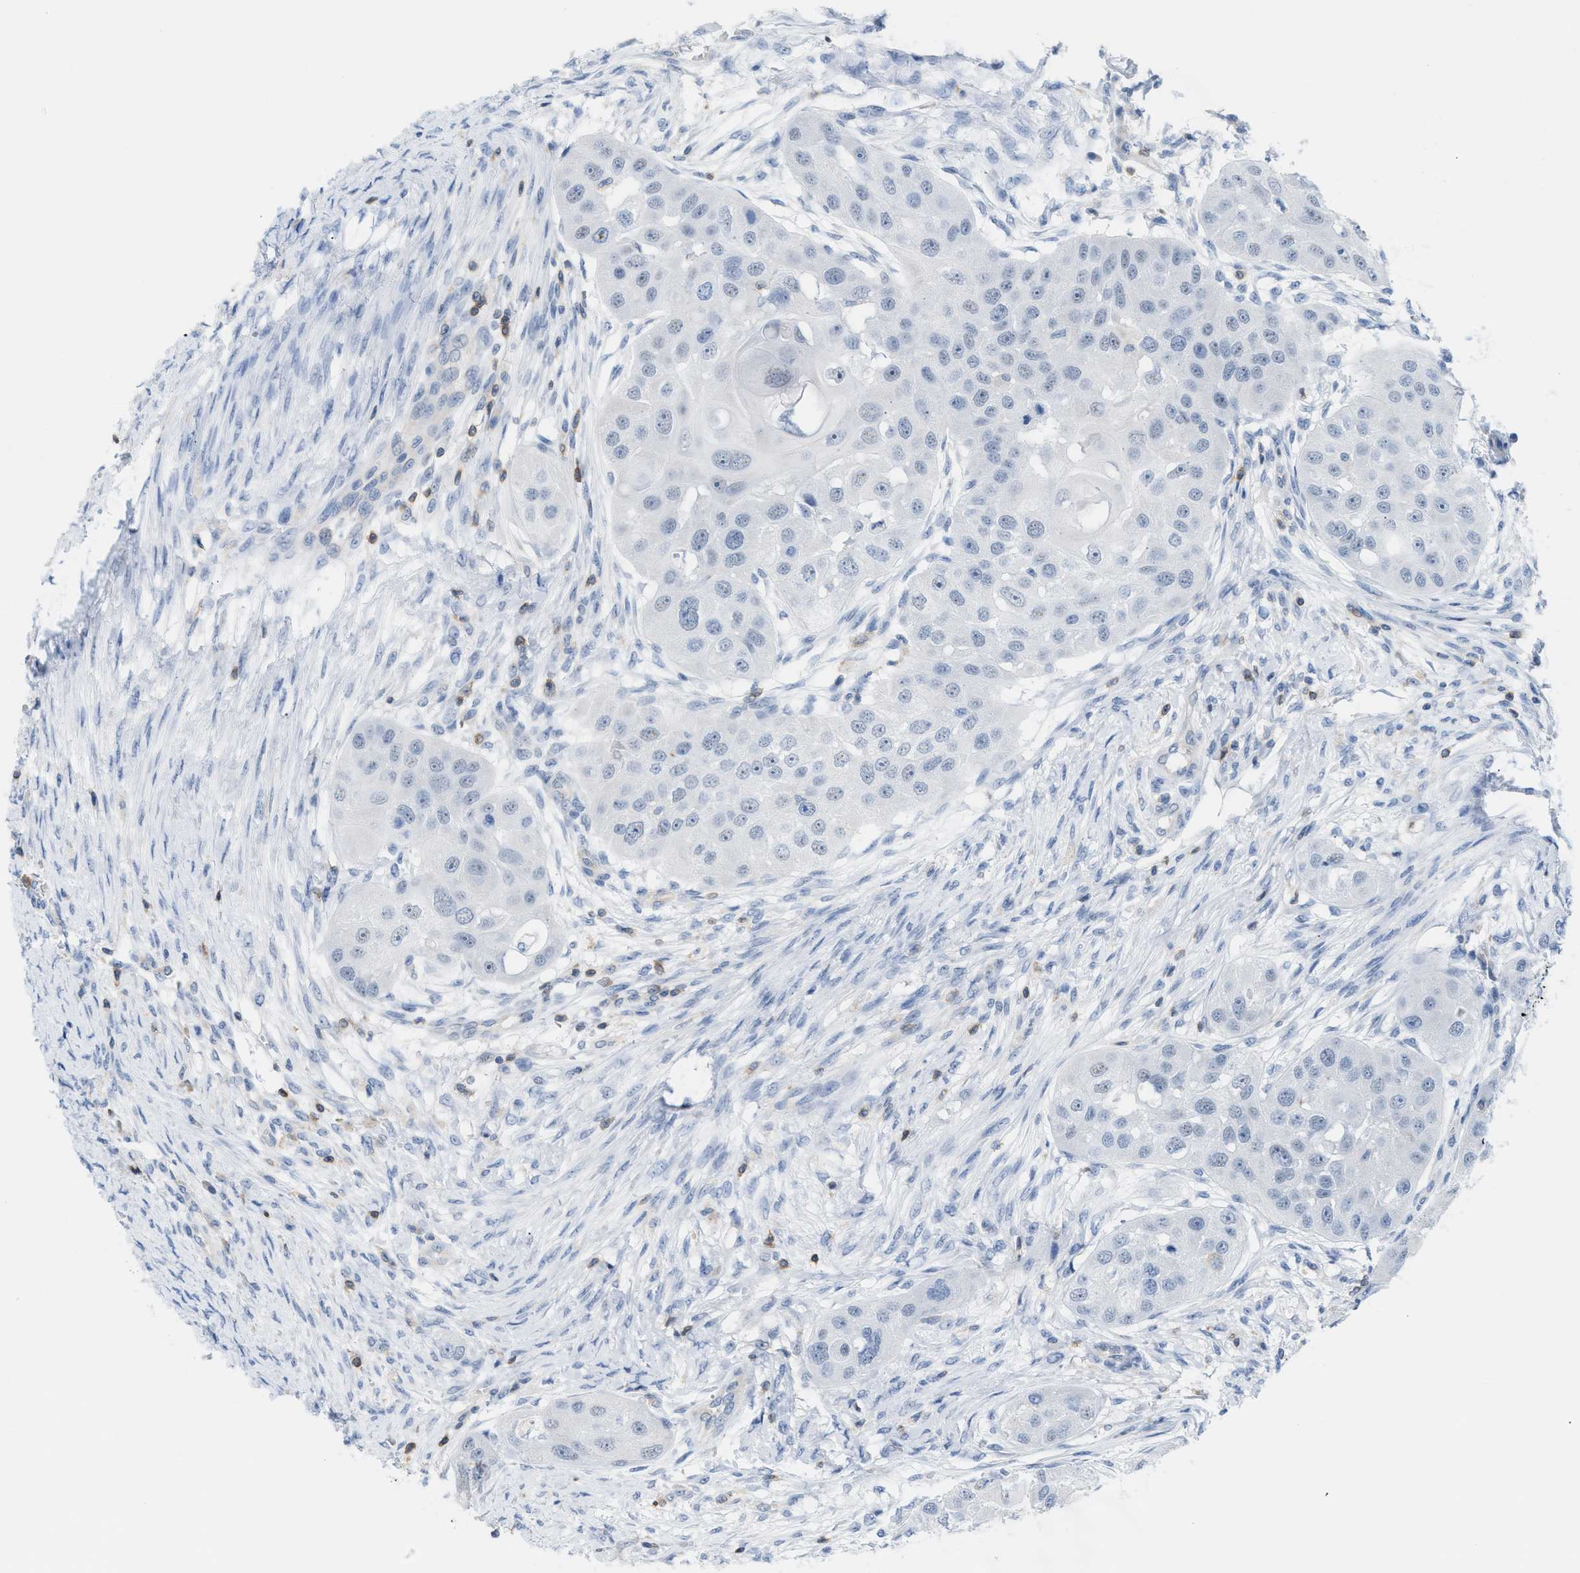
{"staining": {"intensity": "negative", "quantity": "none", "location": "none"}, "tissue": "head and neck cancer", "cell_type": "Tumor cells", "image_type": "cancer", "snomed": [{"axis": "morphology", "description": "Normal tissue, NOS"}, {"axis": "morphology", "description": "Squamous cell carcinoma, NOS"}, {"axis": "topography", "description": "Skeletal muscle"}, {"axis": "topography", "description": "Head-Neck"}], "caption": "High magnification brightfield microscopy of head and neck cancer (squamous cell carcinoma) stained with DAB (3,3'-diaminobenzidine) (brown) and counterstained with hematoxylin (blue): tumor cells show no significant expression. (DAB immunohistochemistry (IHC) visualized using brightfield microscopy, high magnification).", "gene": "IL16", "patient": {"sex": "male", "age": 51}}